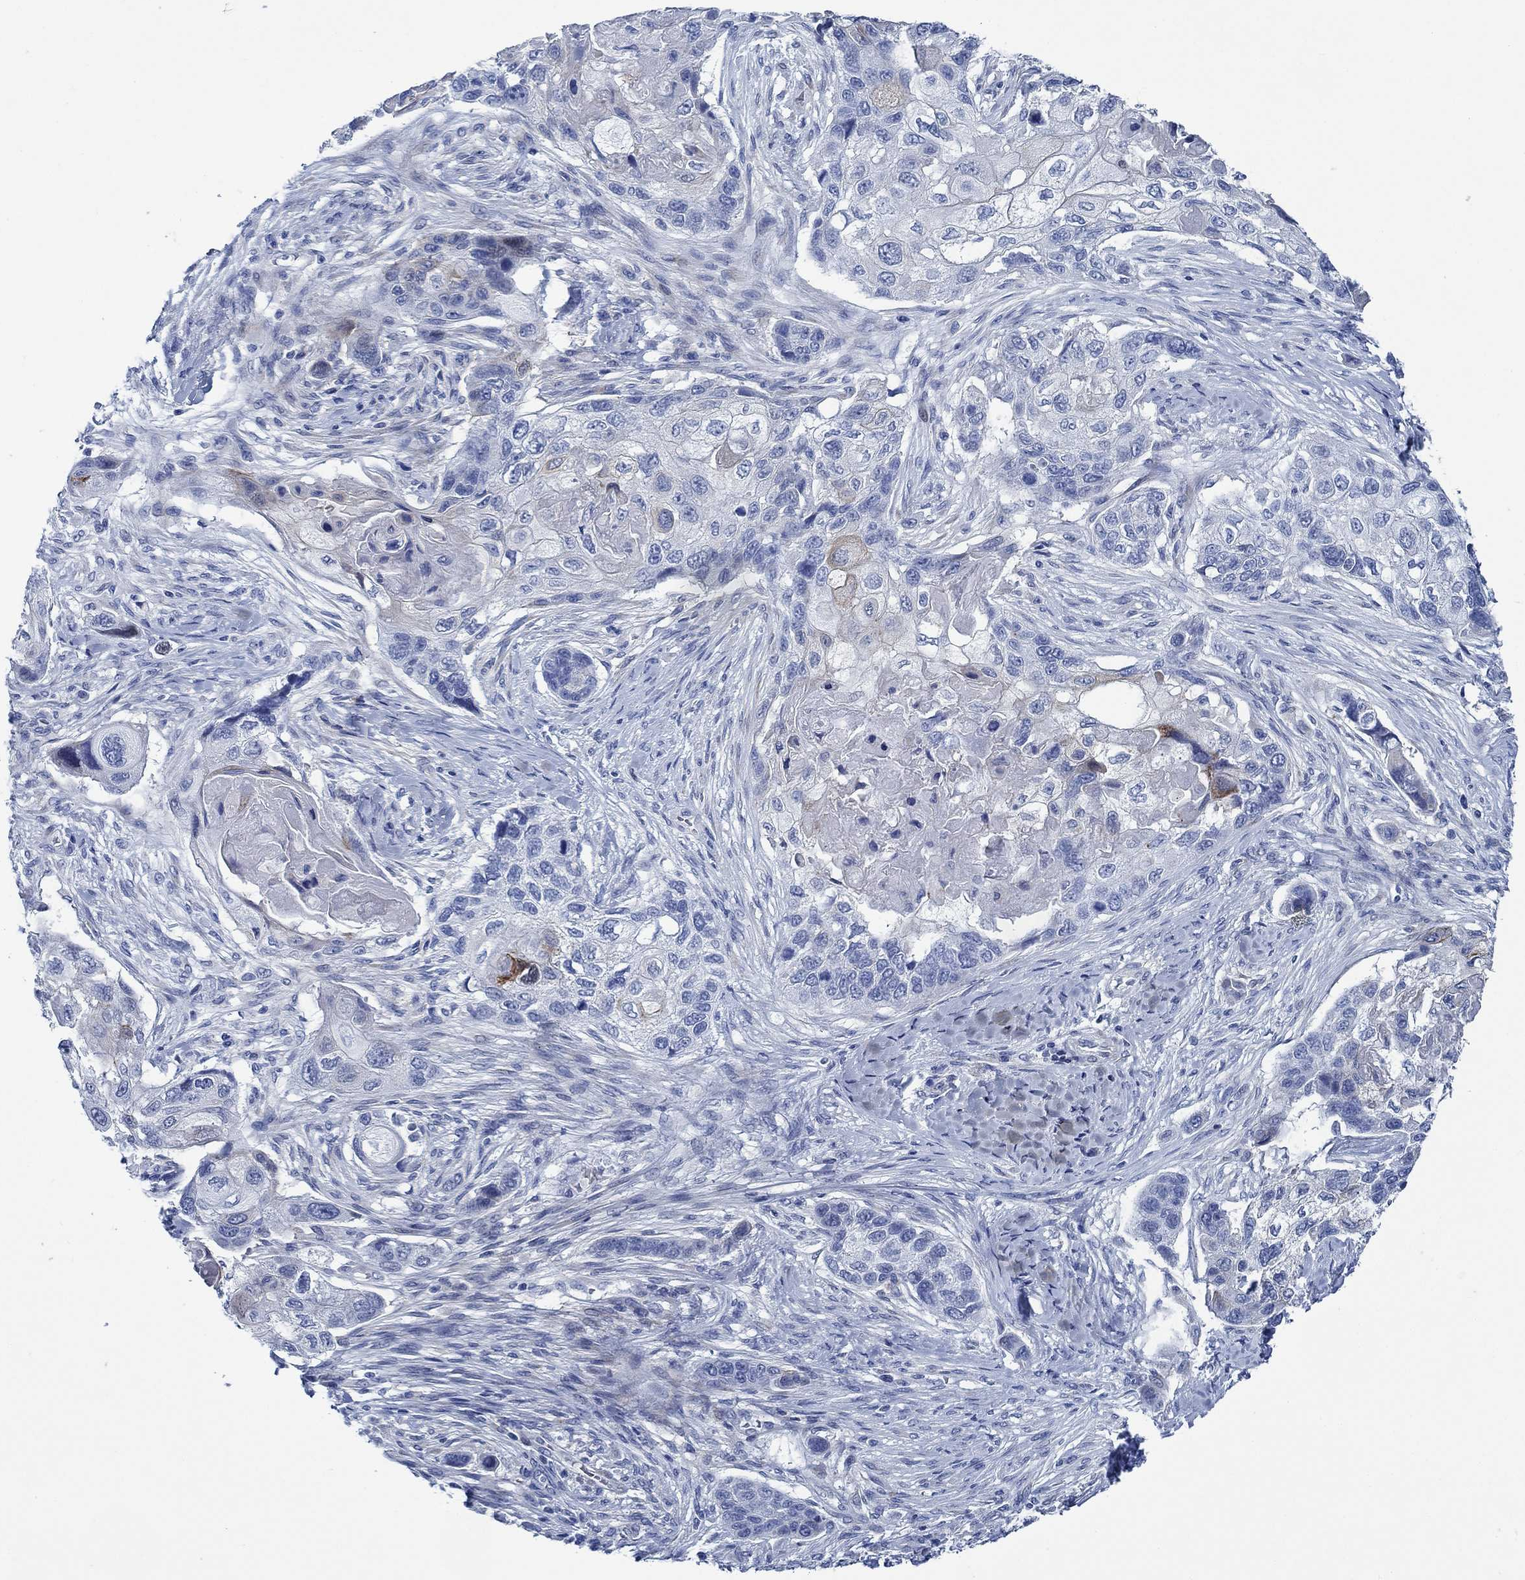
{"staining": {"intensity": "negative", "quantity": "none", "location": "none"}, "tissue": "lung cancer", "cell_type": "Tumor cells", "image_type": "cancer", "snomed": [{"axis": "morphology", "description": "Normal tissue, NOS"}, {"axis": "morphology", "description": "Squamous cell carcinoma, NOS"}, {"axis": "topography", "description": "Bronchus"}, {"axis": "topography", "description": "Lung"}], "caption": "Tumor cells show no significant protein positivity in lung cancer (squamous cell carcinoma).", "gene": "SVEP1", "patient": {"sex": "male", "age": 69}}